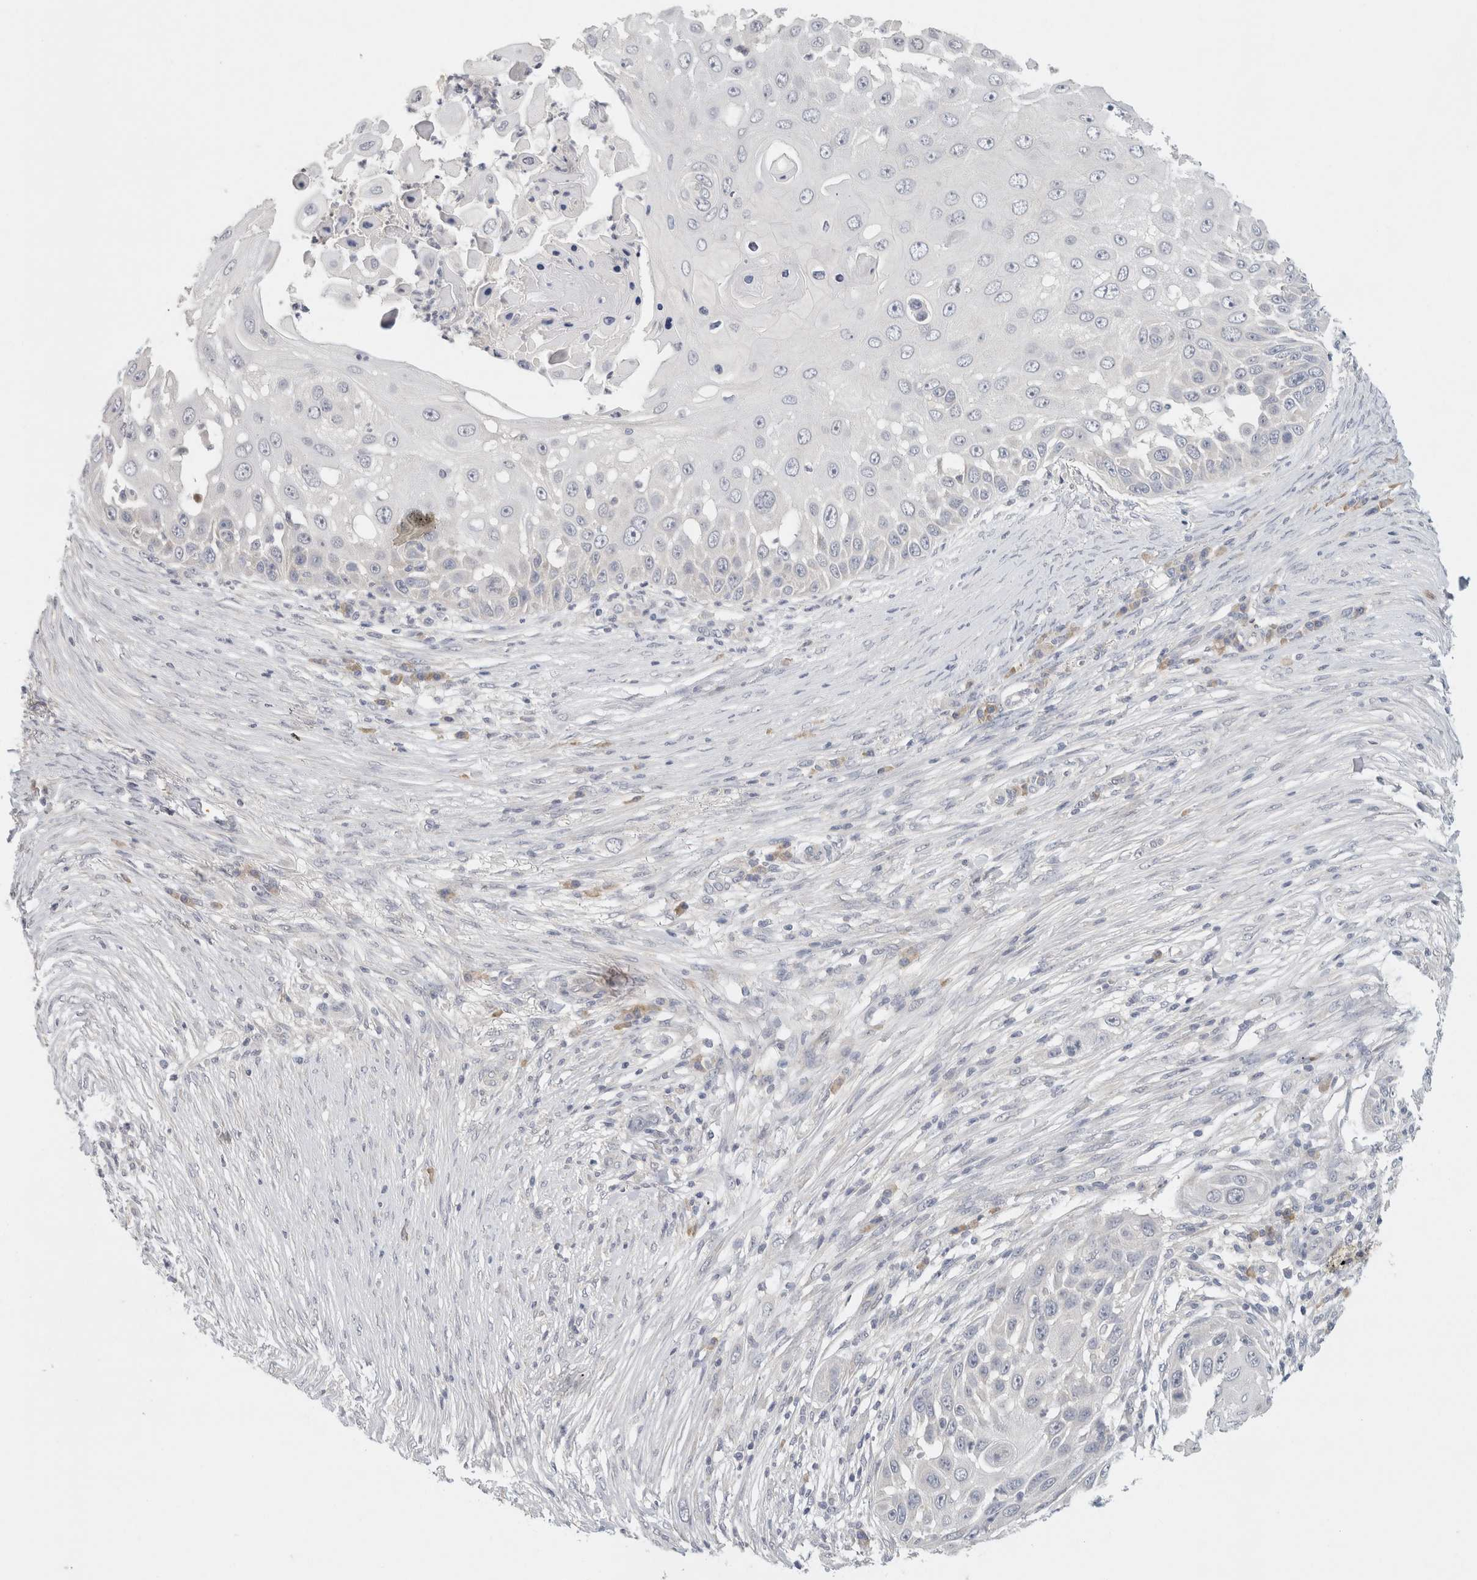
{"staining": {"intensity": "negative", "quantity": "none", "location": "none"}, "tissue": "skin cancer", "cell_type": "Tumor cells", "image_type": "cancer", "snomed": [{"axis": "morphology", "description": "Squamous cell carcinoma, NOS"}, {"axis": "topography", "description": "Skin"}], "caption": "Tumor cells are negative for protein expression in human skin cancer. (Brightfield microscopy of DAB (3,3'-diaminobenzidine) immunohistochemistry (IHC) at high magnification).", "gene": "CHRM4", "patient": {"sex": "female", "age": 44}}